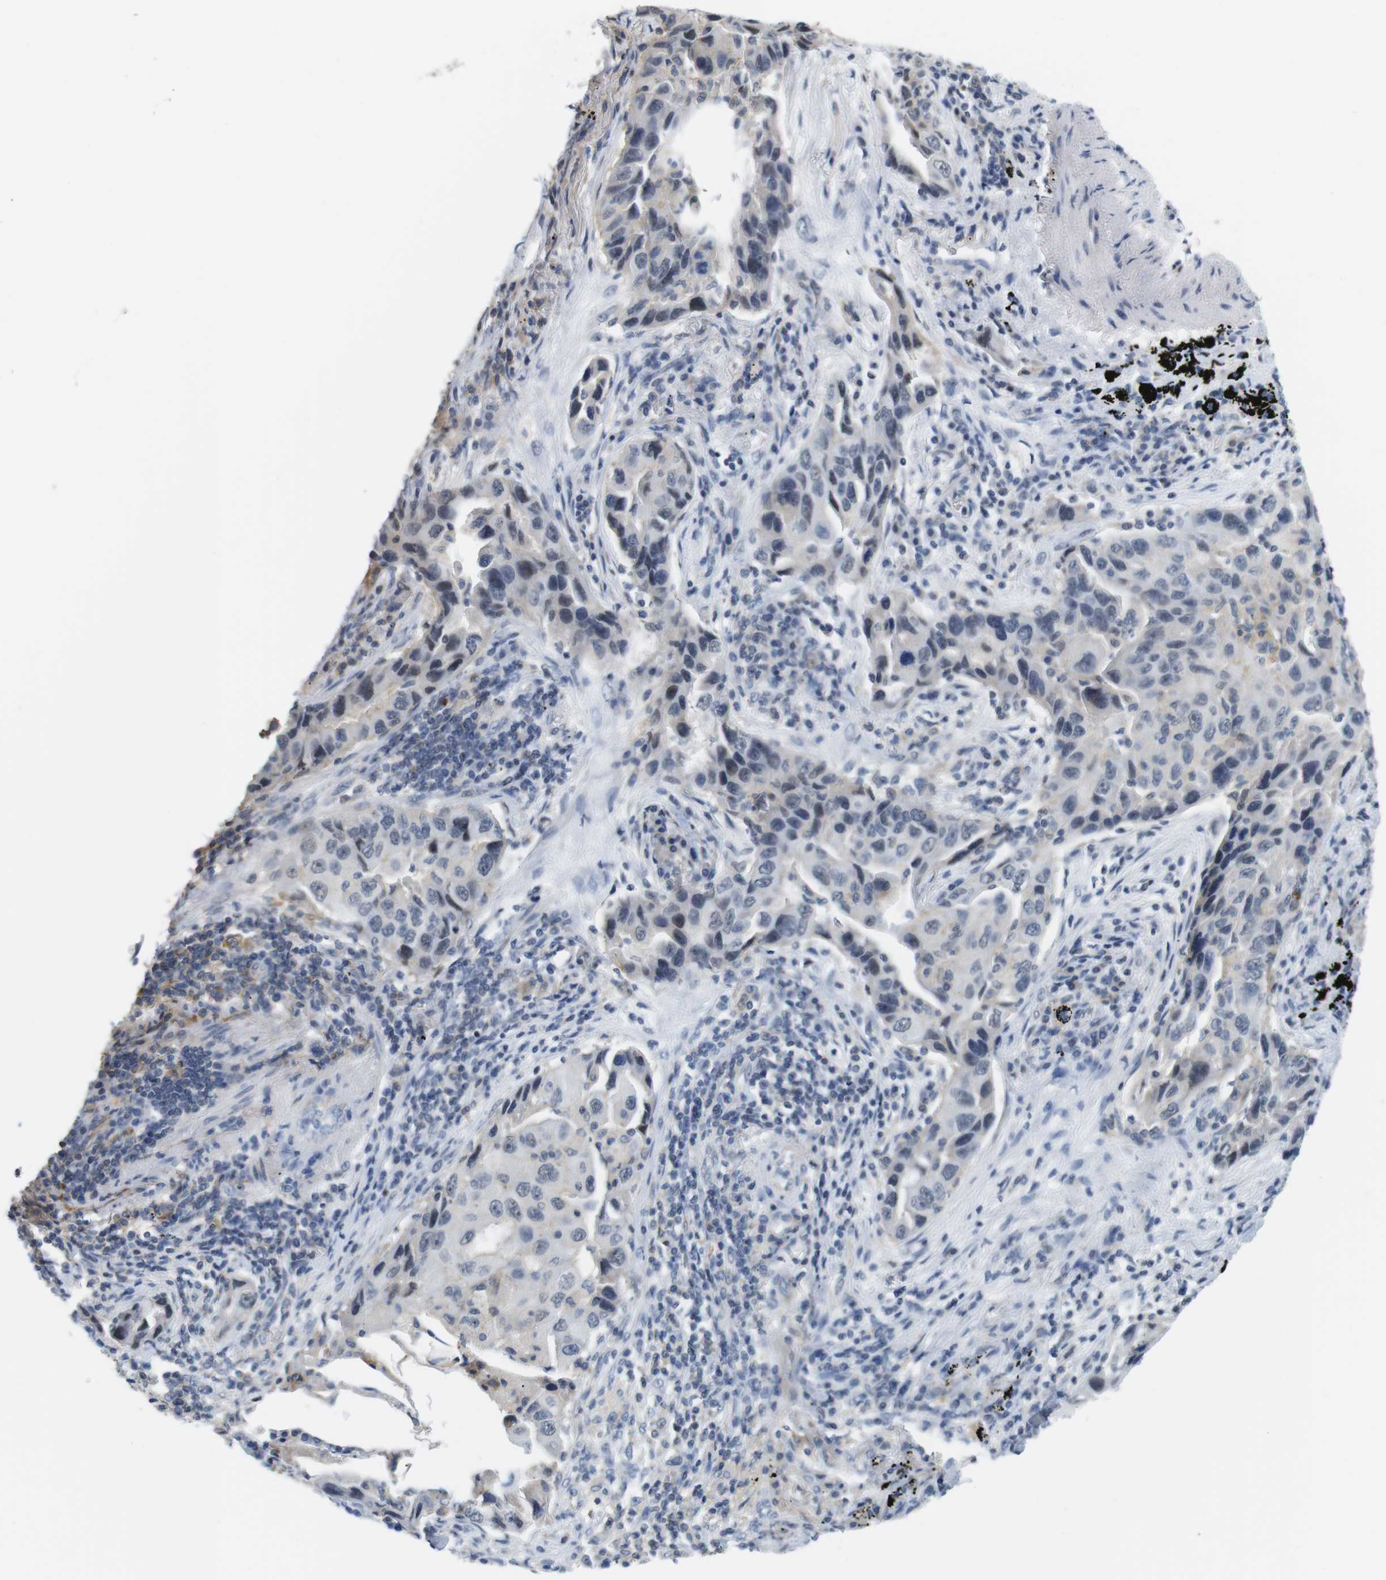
{"staining": {"intensity": "moderate", "quantity": "<25%", "location": "cytoplasmic/membranous"}, "tissue": "lung cancer", "cell_type": "Tumor cells", "image_type": "cancer", "snomed": [{"axis": "morphology", "description": "Adenocarcinoma, NOS"}, {"axis": "topography", "description": "Lung"}], "caption": "Immunohistochemistry (IHC) image of adenocarcinoma (lung) stained for a protein (brown), which displays low levels of moderate cytoplasmic/membranous staining in approximately <25% of tumor cells.", "gene": "OTOF", "patient": {"sex": "female", "age": 65}}